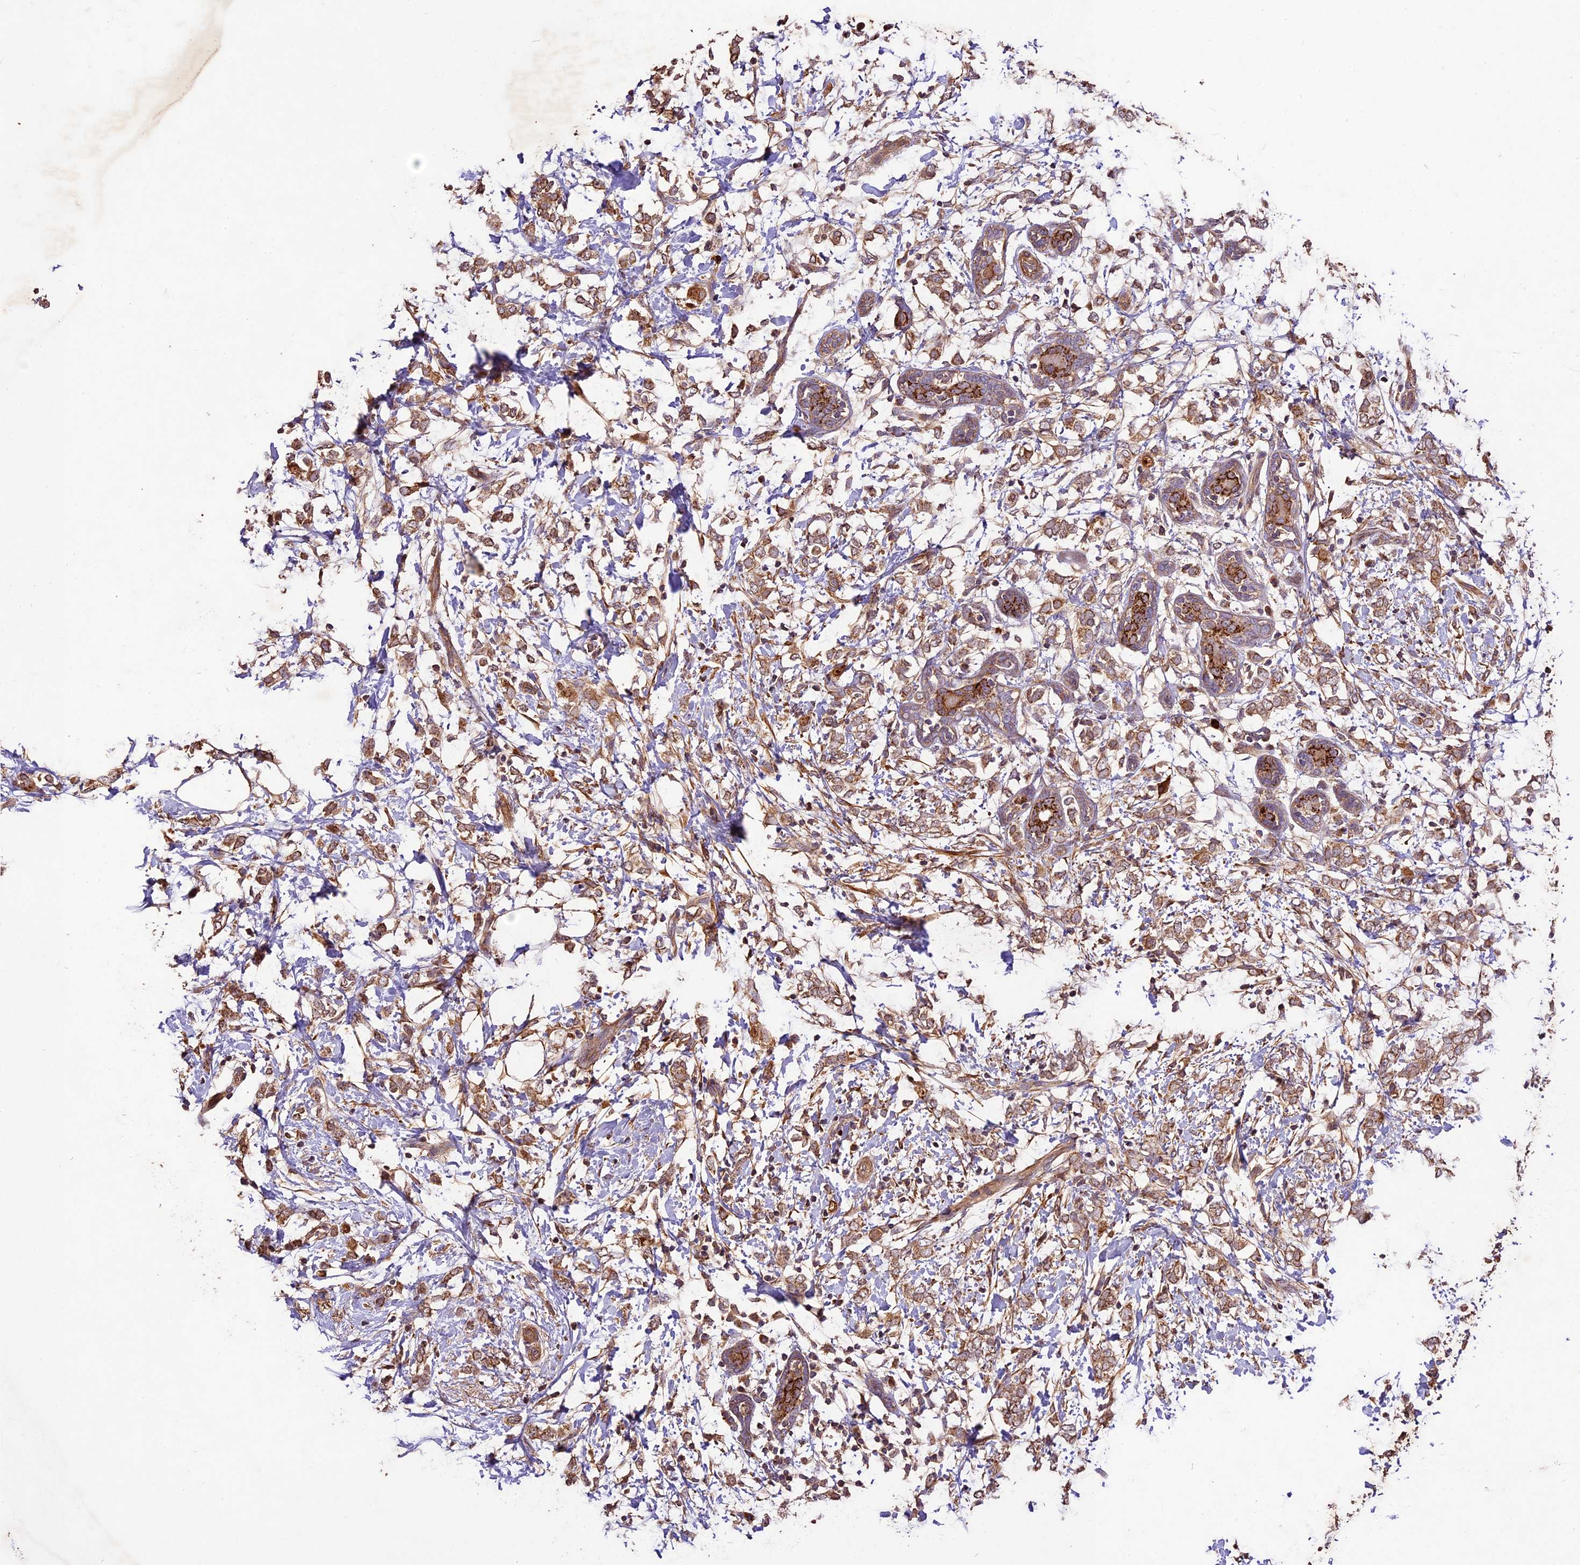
{"staining": {"intensity": "moderate", "quantity": ">75%", "location": "cytoplasmic/membranous"}, "tissue": "breast cancer", "cell_type": "Tumor cells", "image_type": "cancer", "snomed": [{"axis": "morphology", "description": "Normal tissue, NOS"}, {"axis": "morphology", "description": "Lobular carcinoma"}, {"axis": "topography", "description": "Breast"}], "caption": "This histopathology image reveals lobular carcinoma (breast) stained with immunohistochemistry to label a protein in brown. The cytoplasmic/membranous of tumor cells show moderate positivity for the protein. Nuclei are counter-stained blue.", "gene": "CRLF1", "patient": {"sex": "female", "age": 47}}